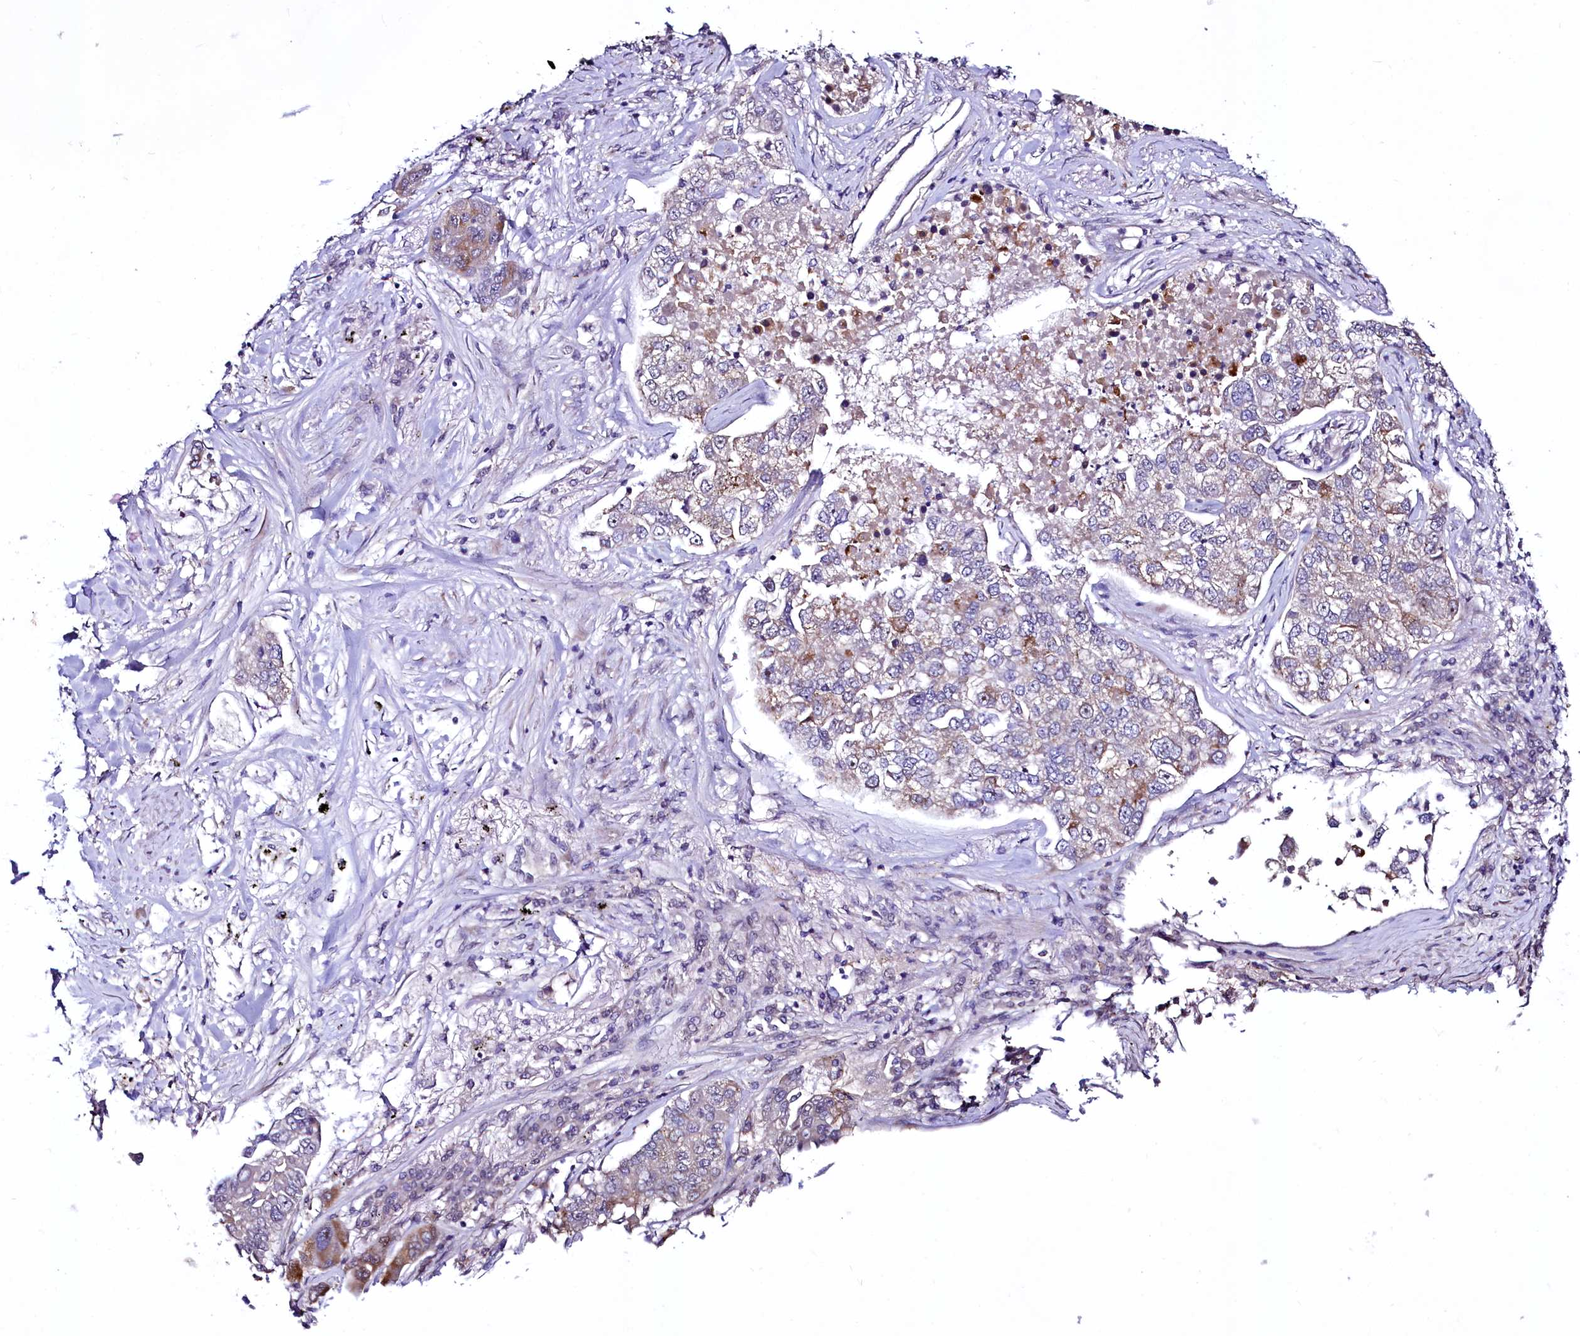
{"staining": {"intensity": "moderate", "quantity": "<25%", "location": "cytoplasmic/membranous"}, "tissue": "lung cancer", "cell_type": "Tumor cells", "image_type": "cancer", "snomed": [{"axis": "morphology", "description": "Adenocarcinoma, NOS"}, {"axis": "topography", "description": "Lung"}], "caption": "This histopathology image exhibits lung adenocarcinoma stained with IHC to label a protein in brown. The cytoplasmic/membranous of tumor cells show moderate positivity for the protein. Nuclei are counter-stained blue.", "gene": "LEUTX", "patient": {"sex": "male", "age": 49}}